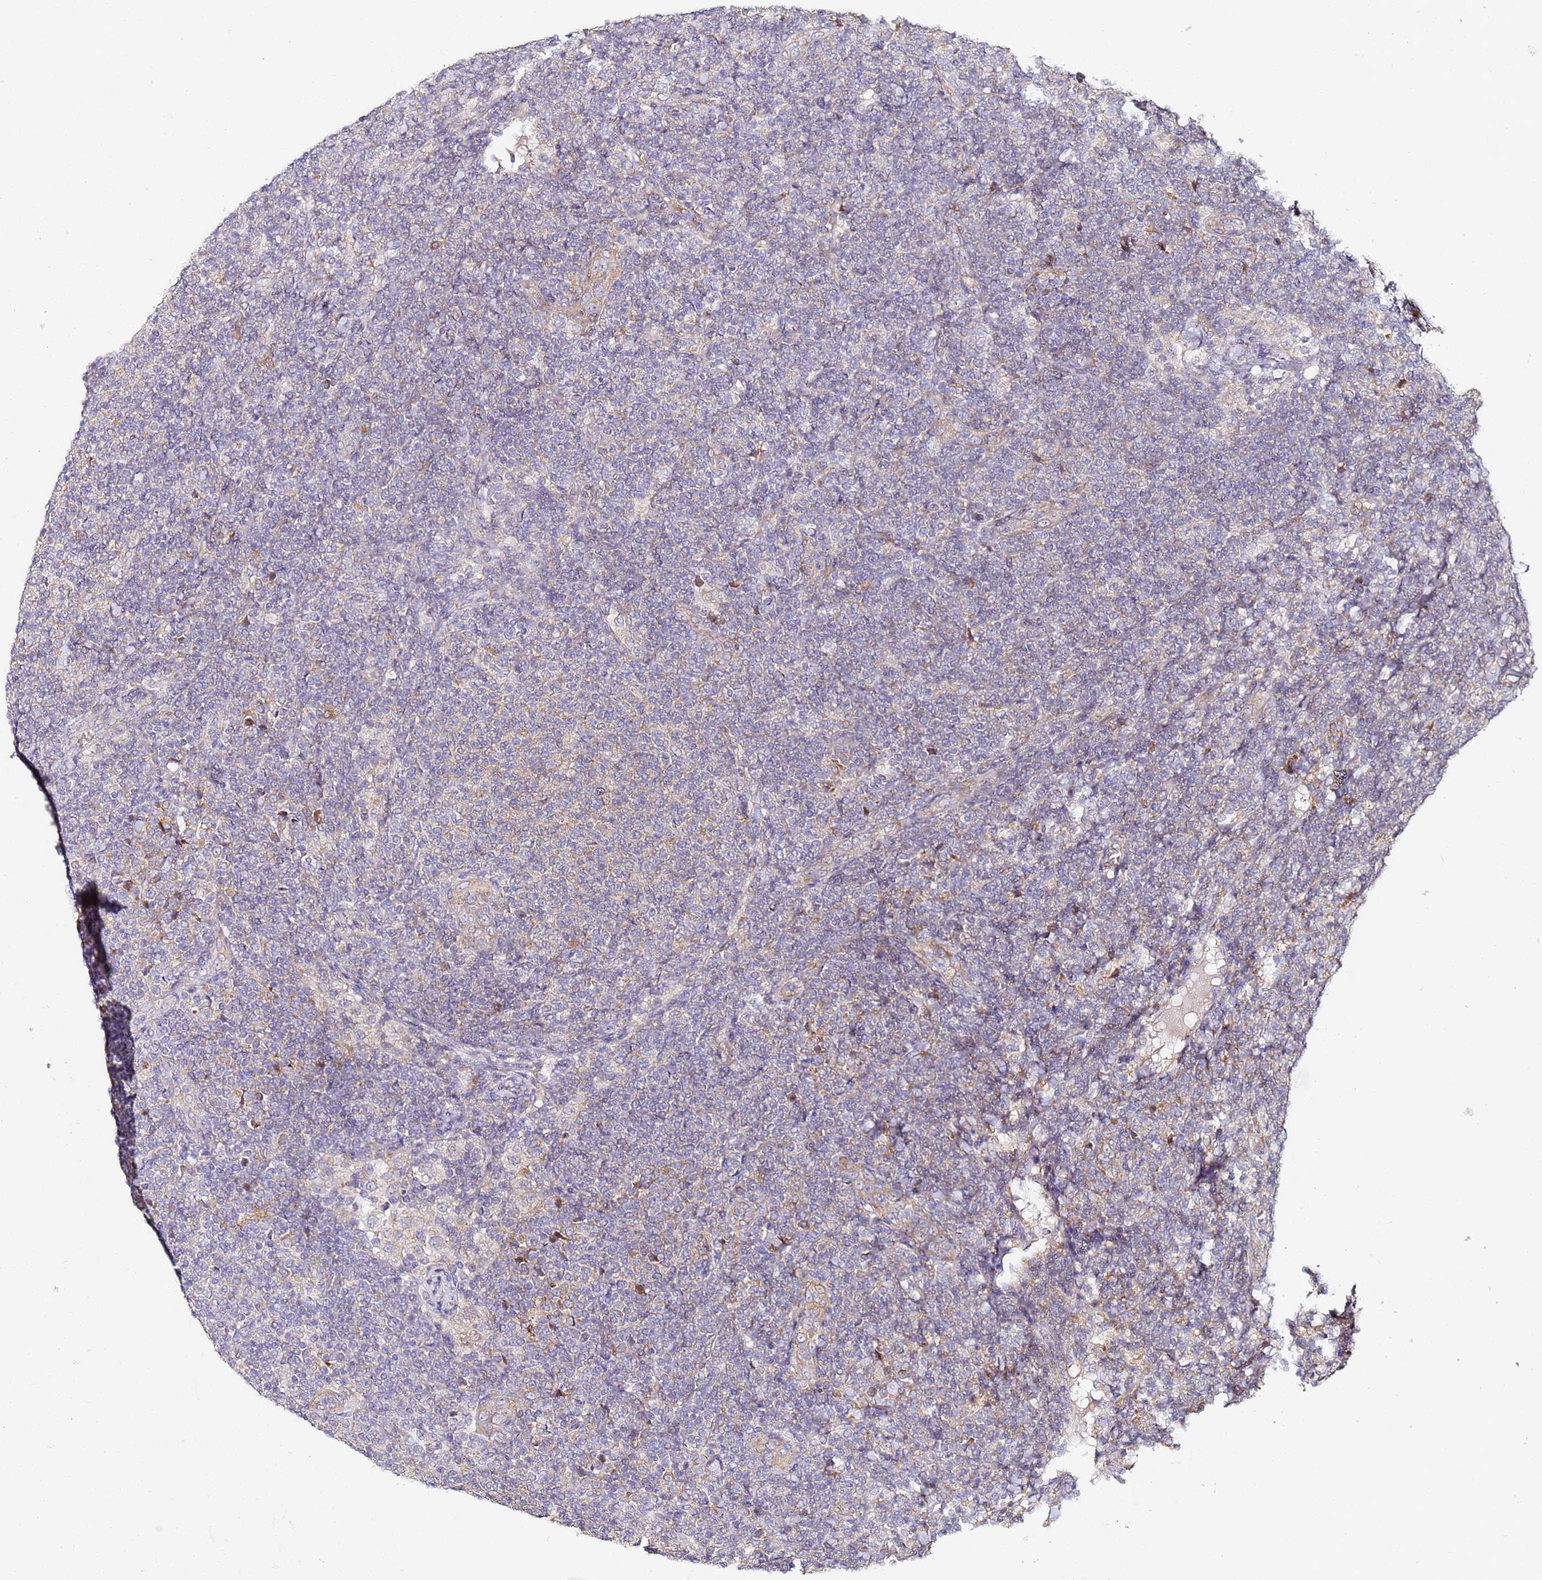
{"staining": {"intensity": "weak", "quantity": "25%-75%", "location": "cytoplasmic/membranous"}, "tissue": "lymphoma", "cell_type": "Tumor cells", "image_type": "cancer", "snomed": [{"axis": "morphology", "description": "Malignant lymphoma, non-Hodgkin's type, Low grade"}, {"axis": "topography", "description": "Lymph node"}], "caption": "DAB immunohistochemical staining of human lymphoma reveals weak cytoplasmic/membranous protein positivity in about 25%-75% of tumor cells.", "gene": "RPL13A", "patient": {"sex": "male", "age": 66}}